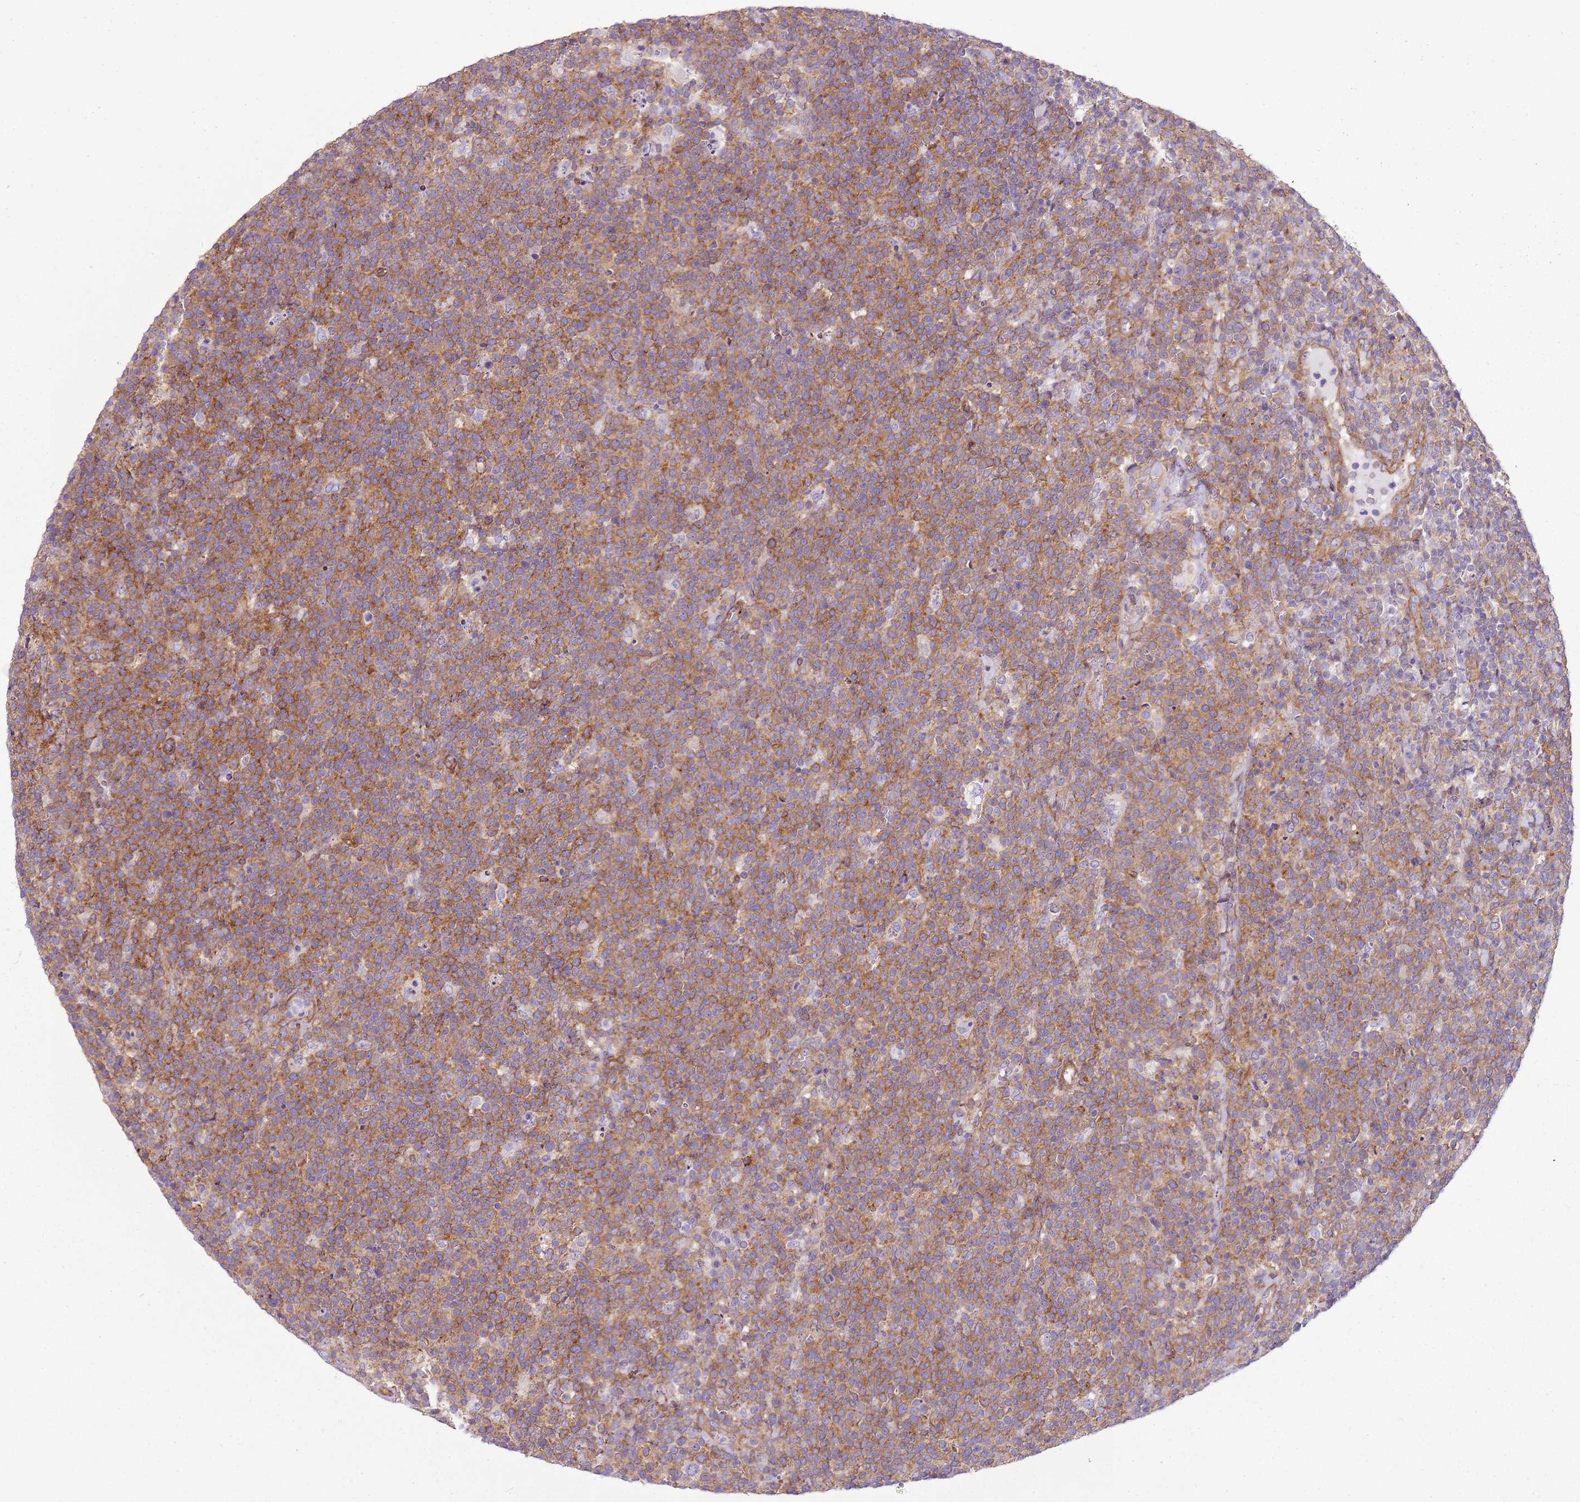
{"staining": {"intensity": "moderate", "quantity": ">75%", "location": "cytoplasmic/membranous"}, "tissue": "lymphoma", "cell_type": "Tumor cells", "image_type": "cancer", "snomed": [{"axis": "morphology", "description": "Malignant lymphoma, non-Hodgkin's type, High grade"}, {"axis": "topography", "description": "Lymph node"}], "caption": "A brown stain highlights moderate cytoplasmic/membranous expression of a protein in human malignant lymphoma, non-Hodgkin's type (high-grade) tumor cells.", "gene": "SNX1", "patient": {"sex": "male", "age": 61}}